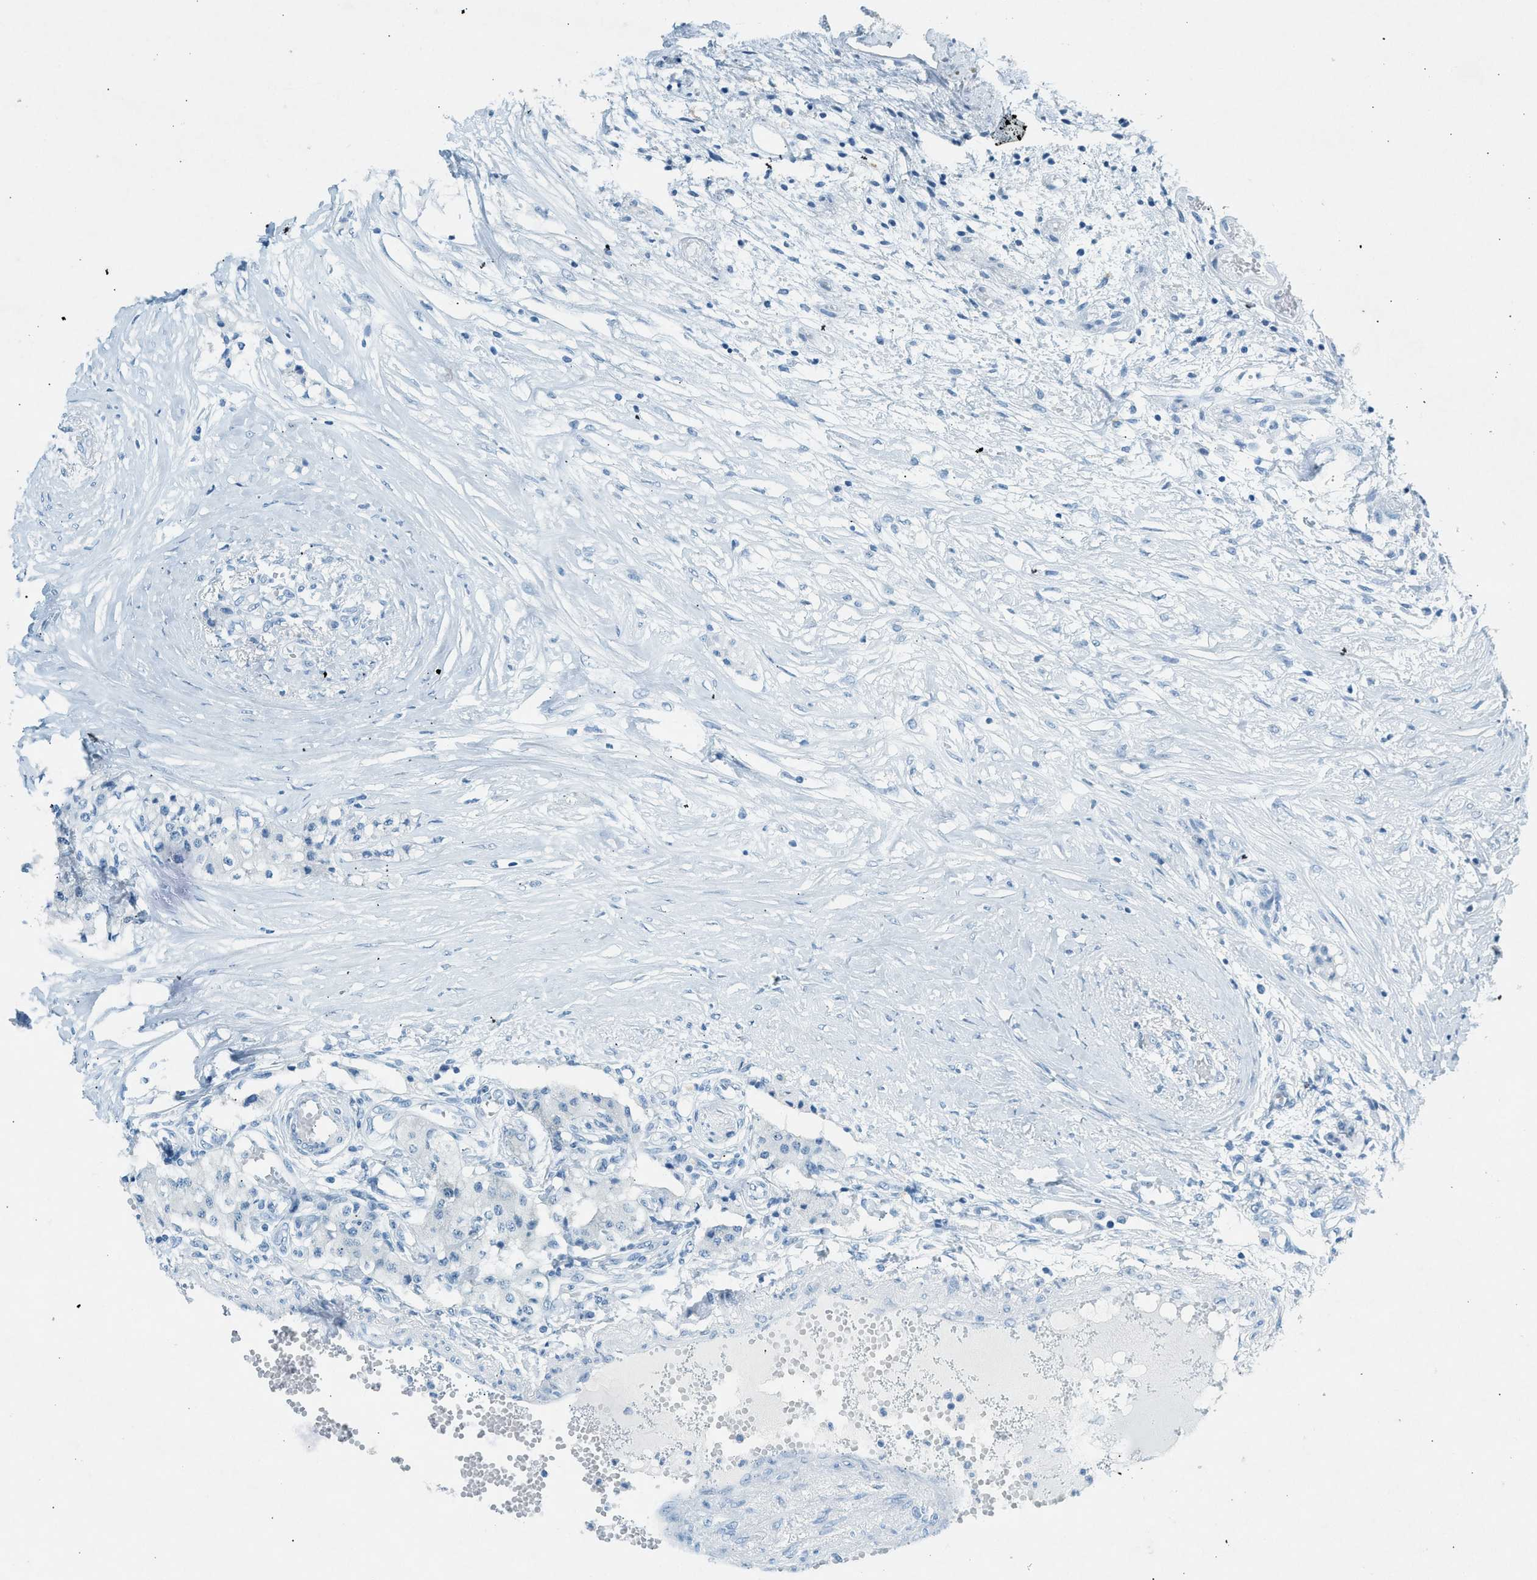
{"staining": {"intensity": "negative", "quantity": "none", "location": "none"}, "tissue": "carcinoid", "cell_type": "Tumor cells", "image_type": "cancer", "snomed": [{"axis": "morphology", "description": "Carcinoid, malignant, NOS"}, {"axis": "topography", "description": "Colon"}], "caption": "Malignant carcinoid was stained to show a protein in brown. There is no significant expression in tumor cells.", "gene": "HHATL", "patient": {"sex": "female", "age": 52}}